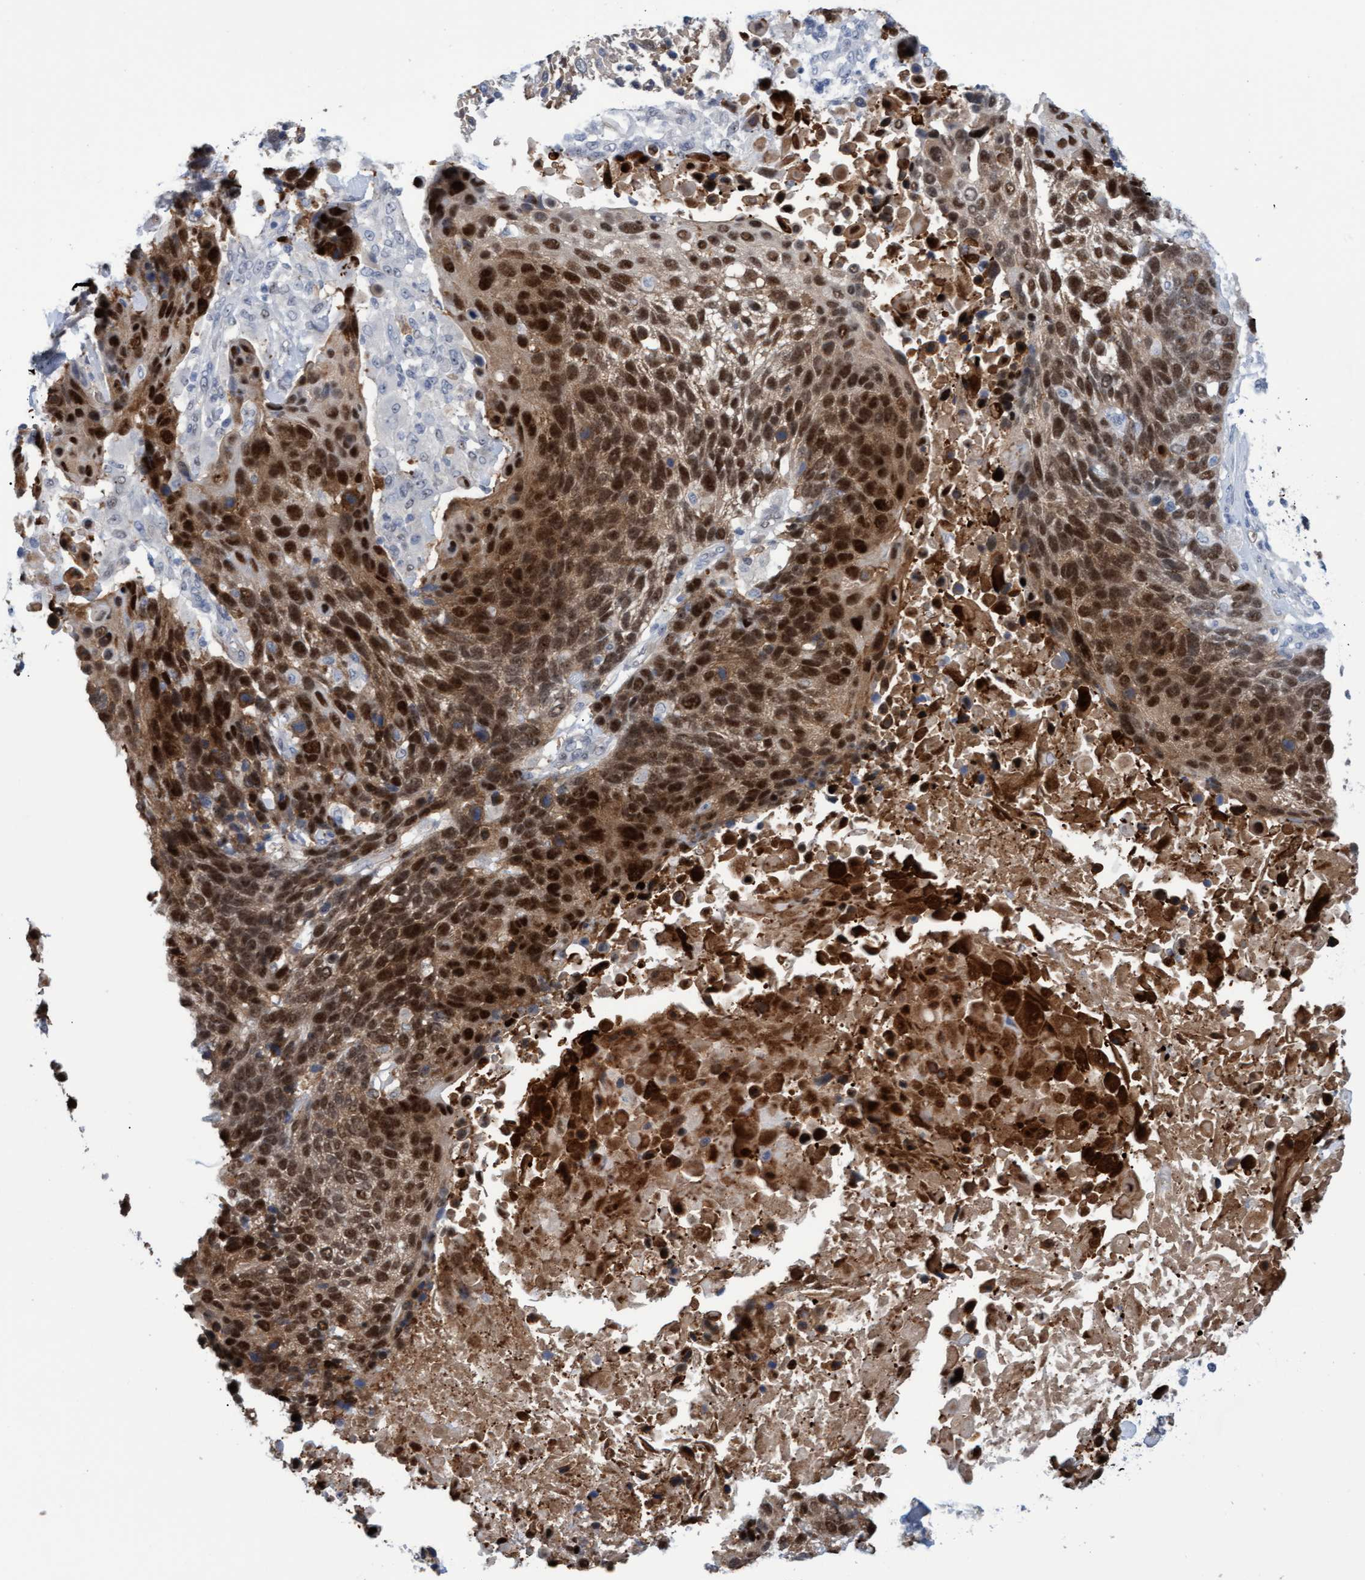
{"staining": {"intensity": "strong", "quantity": ">75%", "location": "cytoplasmic/membranous,nuclear"}, "tissue": "lung cancer", "cell_type": "Tumor cells", "image_type": "cancer", "snomed": [{"axis": "morphology", "description": "Squamous cell carcinoma, NOS"}, {"axis": "topography", "description": "Lung"}], "caption": "IHC histopathology image of neoplastic tissue: lung cancer (squamous cell carcinoma) stained using IHC exhibits high levels of strong protein expression localized specifically in the cytoplasmic/membranous and nuclear of tumor cells, appearing as a cytoplasmic/membranous and nuclear brown color.", "gene": "PINX1", "patient": {"sex": "male", "age": 65}}